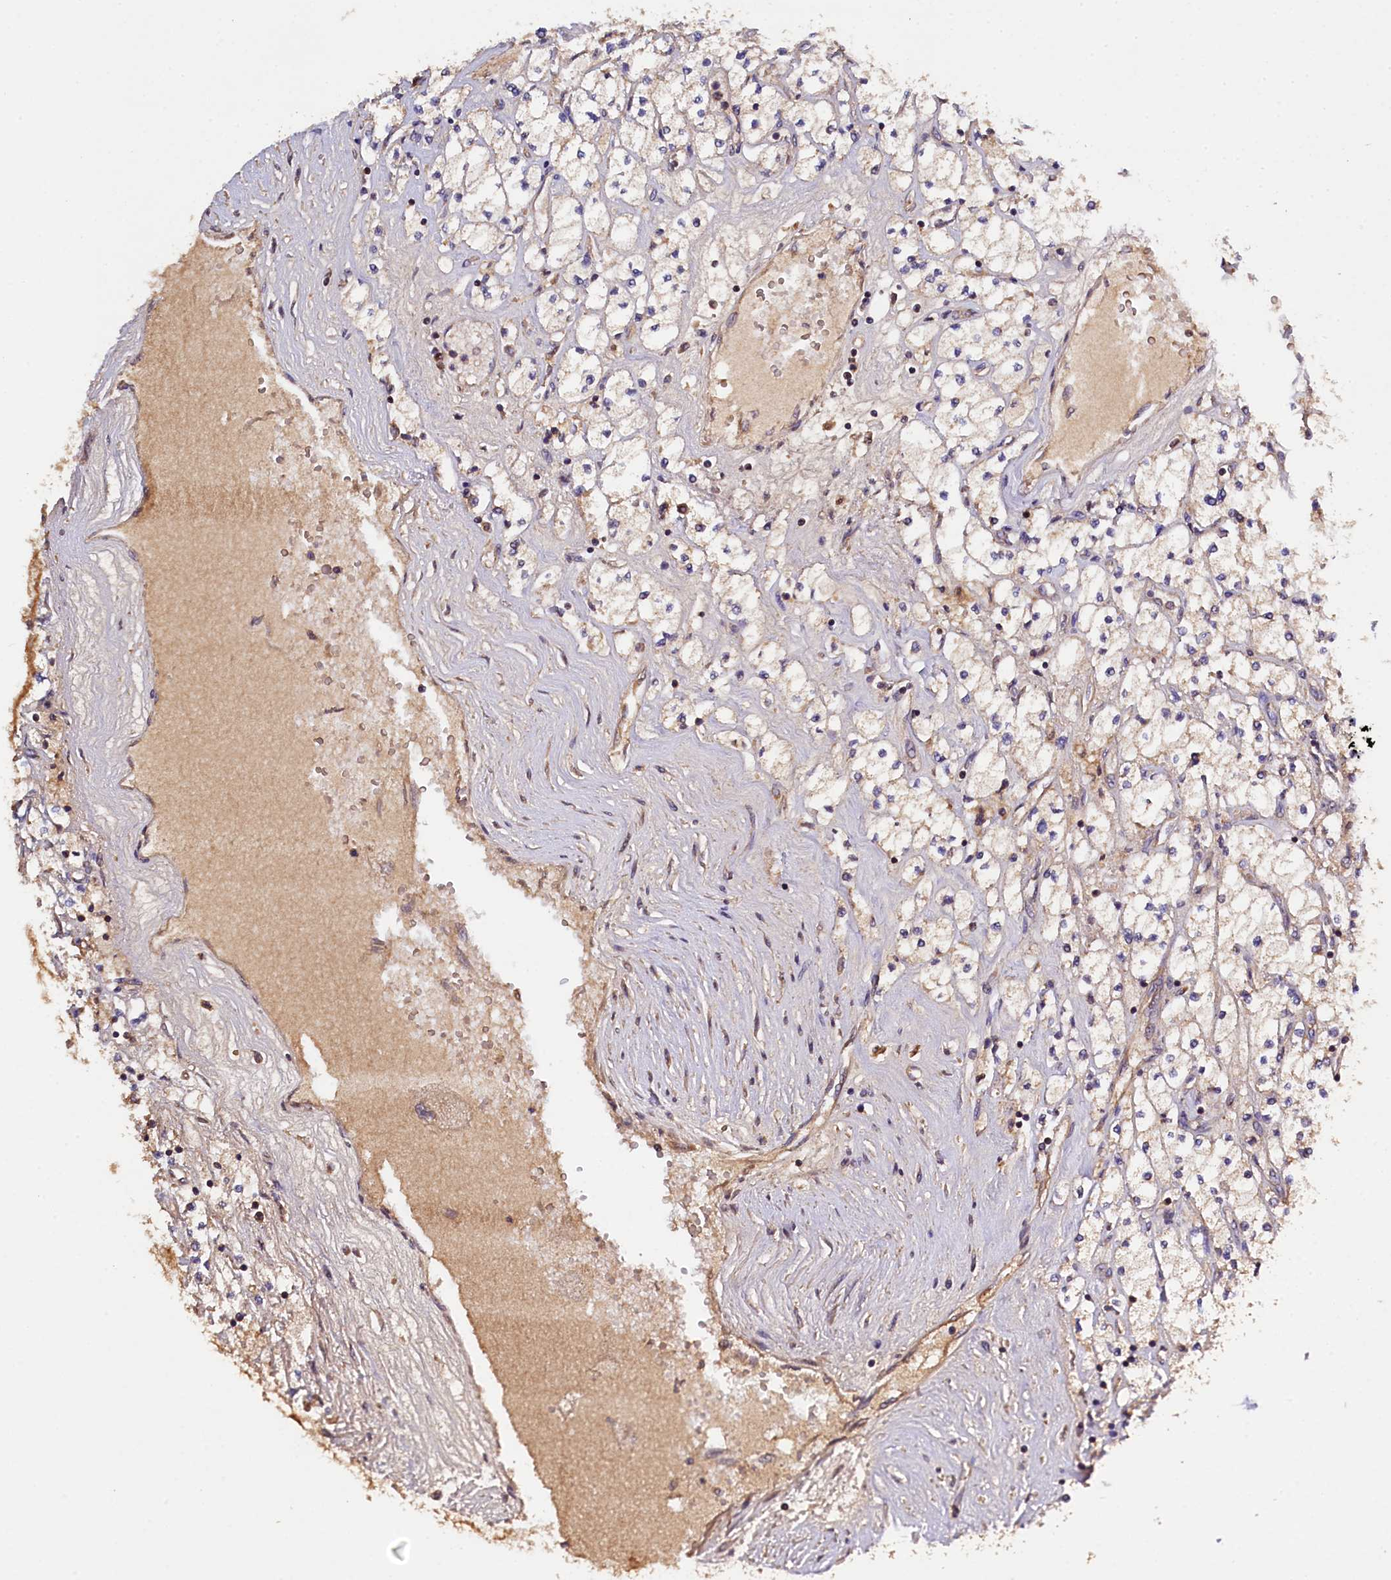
{"staining": {"intensity": "moderate", "quantity": "25%-75%", "location": "cytoplasmic/membranous"}, "tissue": "renal cancer", "cell_type": "Tumor cells", "image_type": "cancer", "snomed": [{"axis": "morphology", "description": "Adenocarcinoma, NOS"}, {"axis": "topography", "description": "Kidney"}], "caption": "This photomicrograph reveals immunohistochemistry staining of renal cancer (adenocarcinoma), with medium moderate cytoplasmic/membranous positivity in approximately 25%-75% of tumor cells.", "gene": "KLC2", "patient": {"sex": "male", "age": 80}}